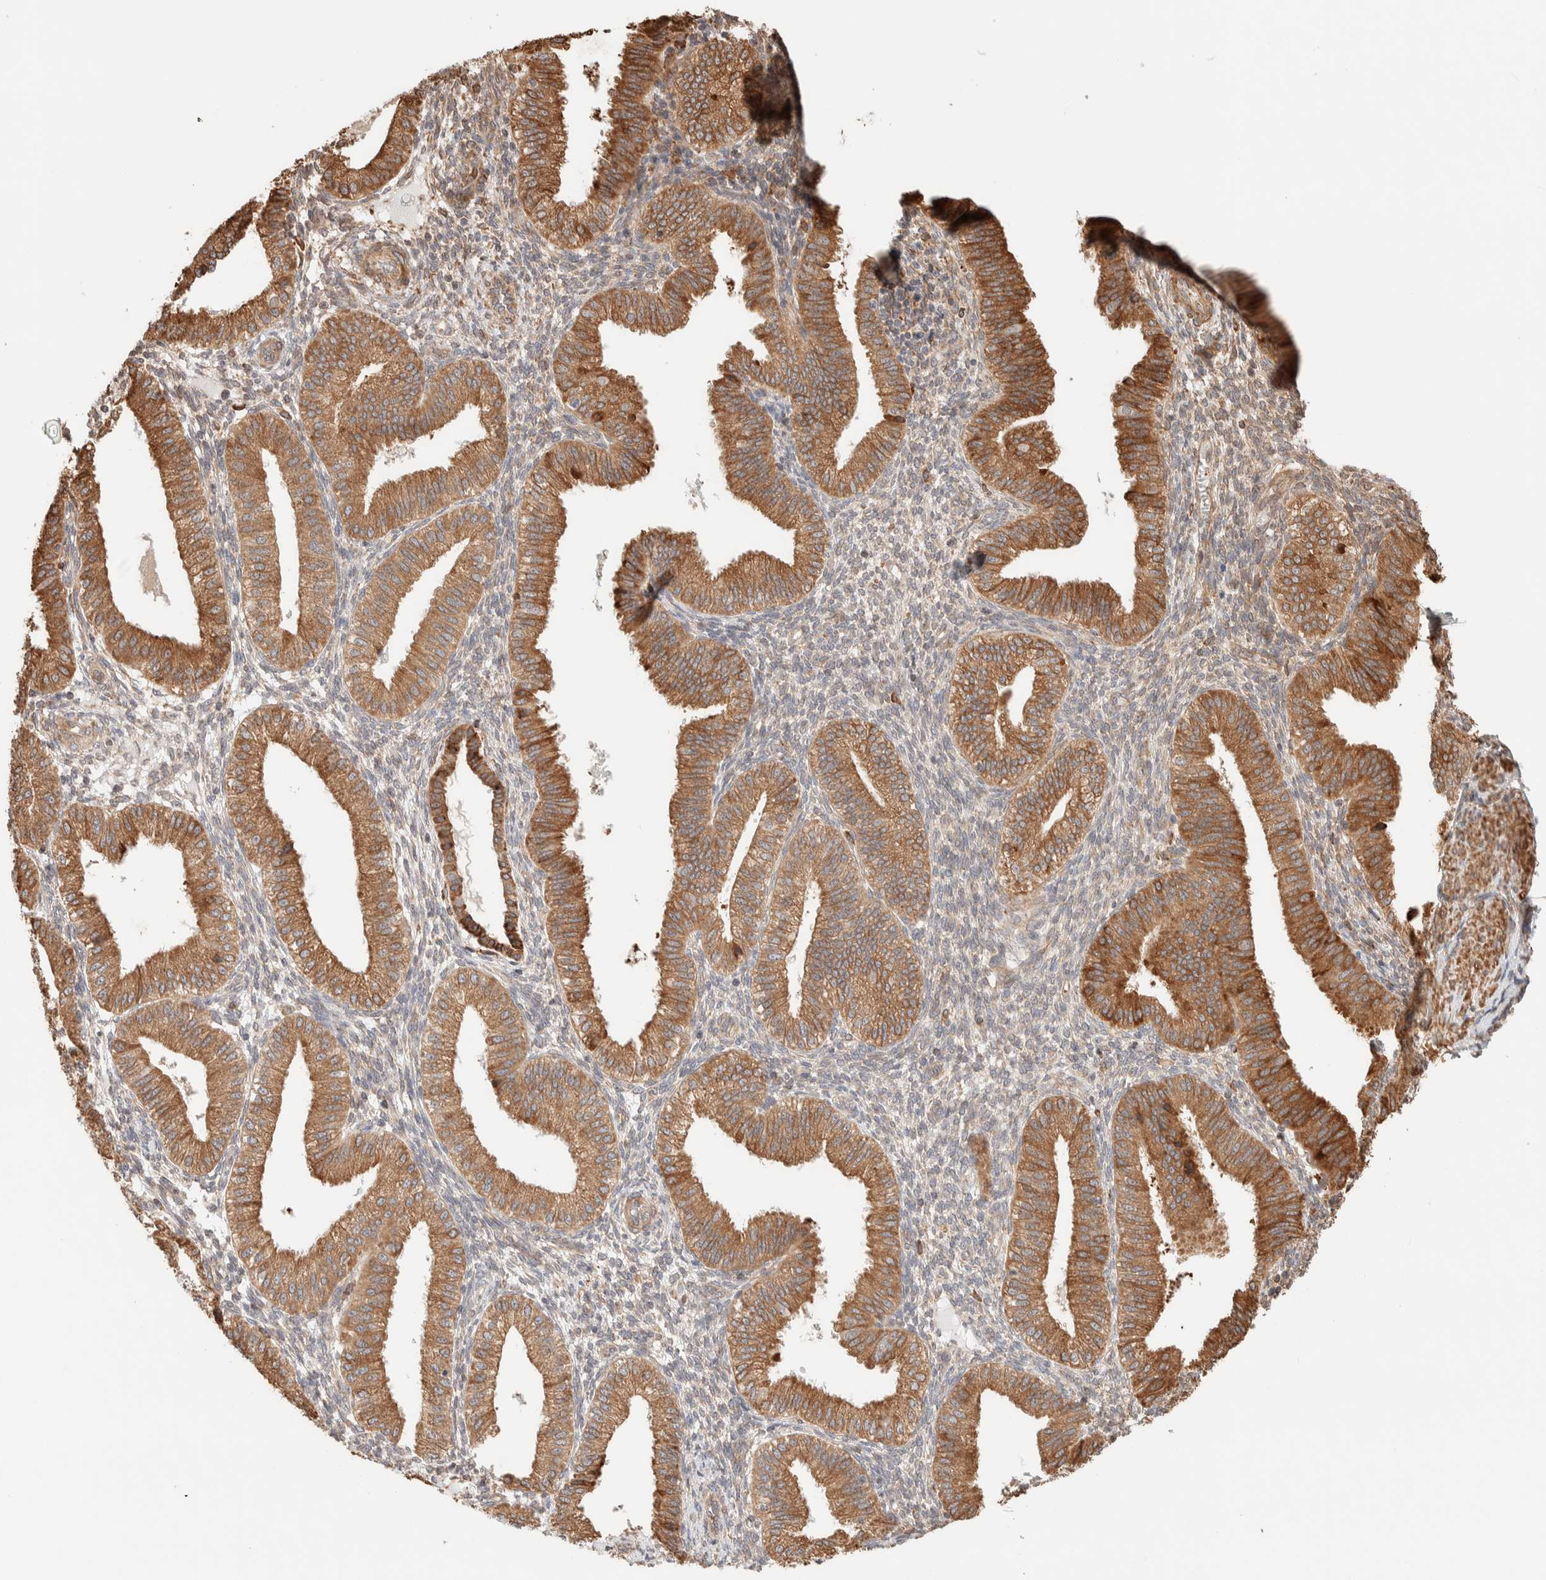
{"staining": {"intensity": "weak", "quantity": "25%-75%", "location": "cytoplasmic/membranous"}, "tissue": "endometrium", "cell_type": "Cells in endometrial stroma", "image_type": "normal", "snomed": [{"axis": "morphology", "description": "Normal tissue, NOS"}, {"axis": "topography", "description": "Endometrium"}], "caption": "IHC micrograph of unremarkable human endometrium stained for a protein (brown), which displays low levels of weak cytoplasmic/membranous expression in about 25%-75% of cells in endometrial stroma.", "gene": "INTS1", "patient": {"sex": "female", "age": 39}}